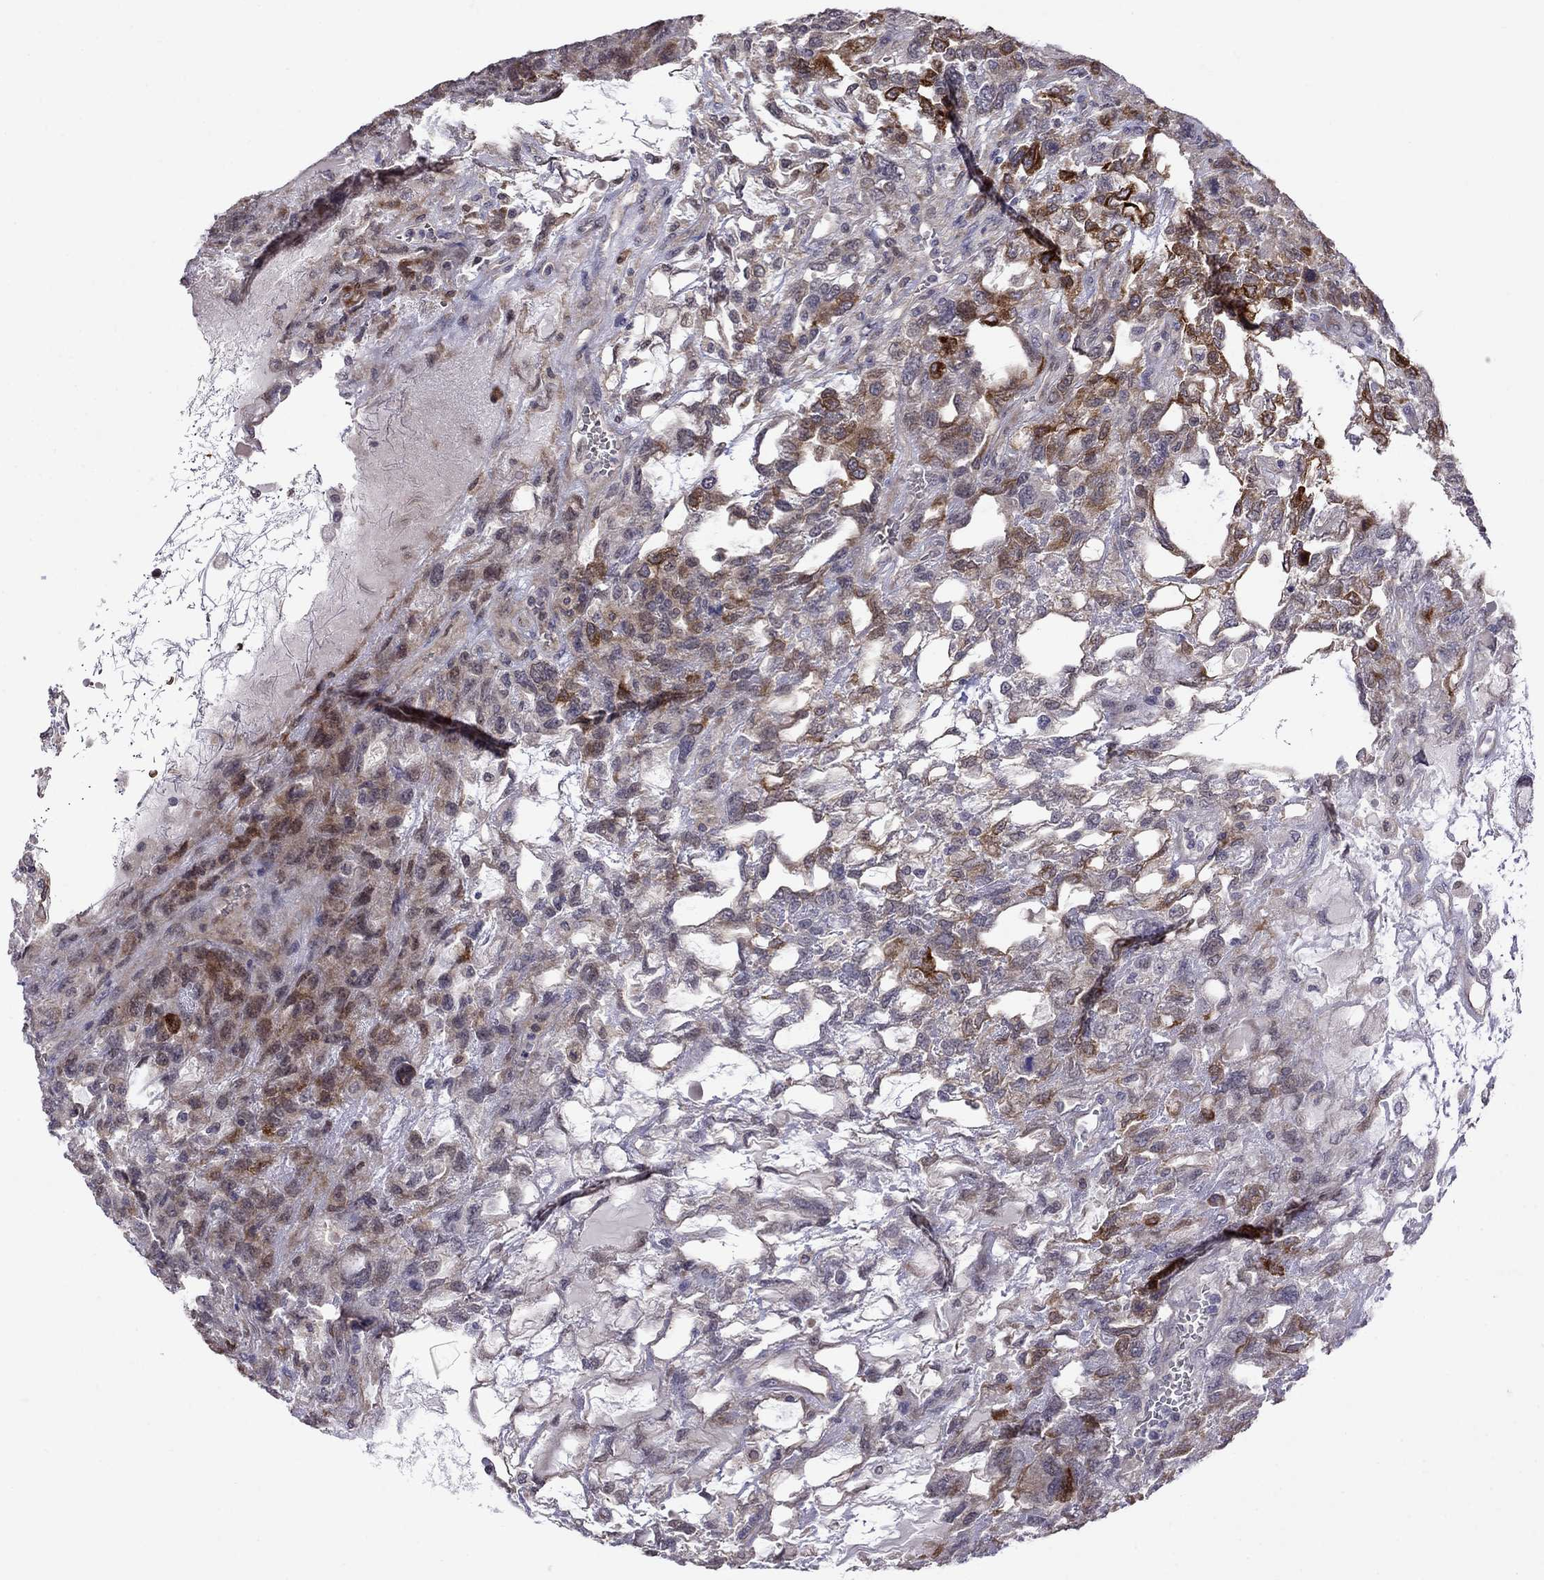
{"staining": {"intensity": "strong", "quantity": "<25%", "location": "cytoplasmic/membranous"}, "tissue": "testis cancer", "cell_type": "Tumor cells", "image_type": "cancer", "snomed": [{"axis": "morphology", "description": "Seminoma, NOS"}, {"axis": "topography", "description": "Testis"}], "caption": "DAB (3,3'-diaminobenzidine) immunohistochemical staining of human testis cancer demonstrates strong cytoplasmic/membranous protein staining in about <25% of tumor cells.", "gene": "ADAM28", "patient": {"sex": "male", "age": 52}}